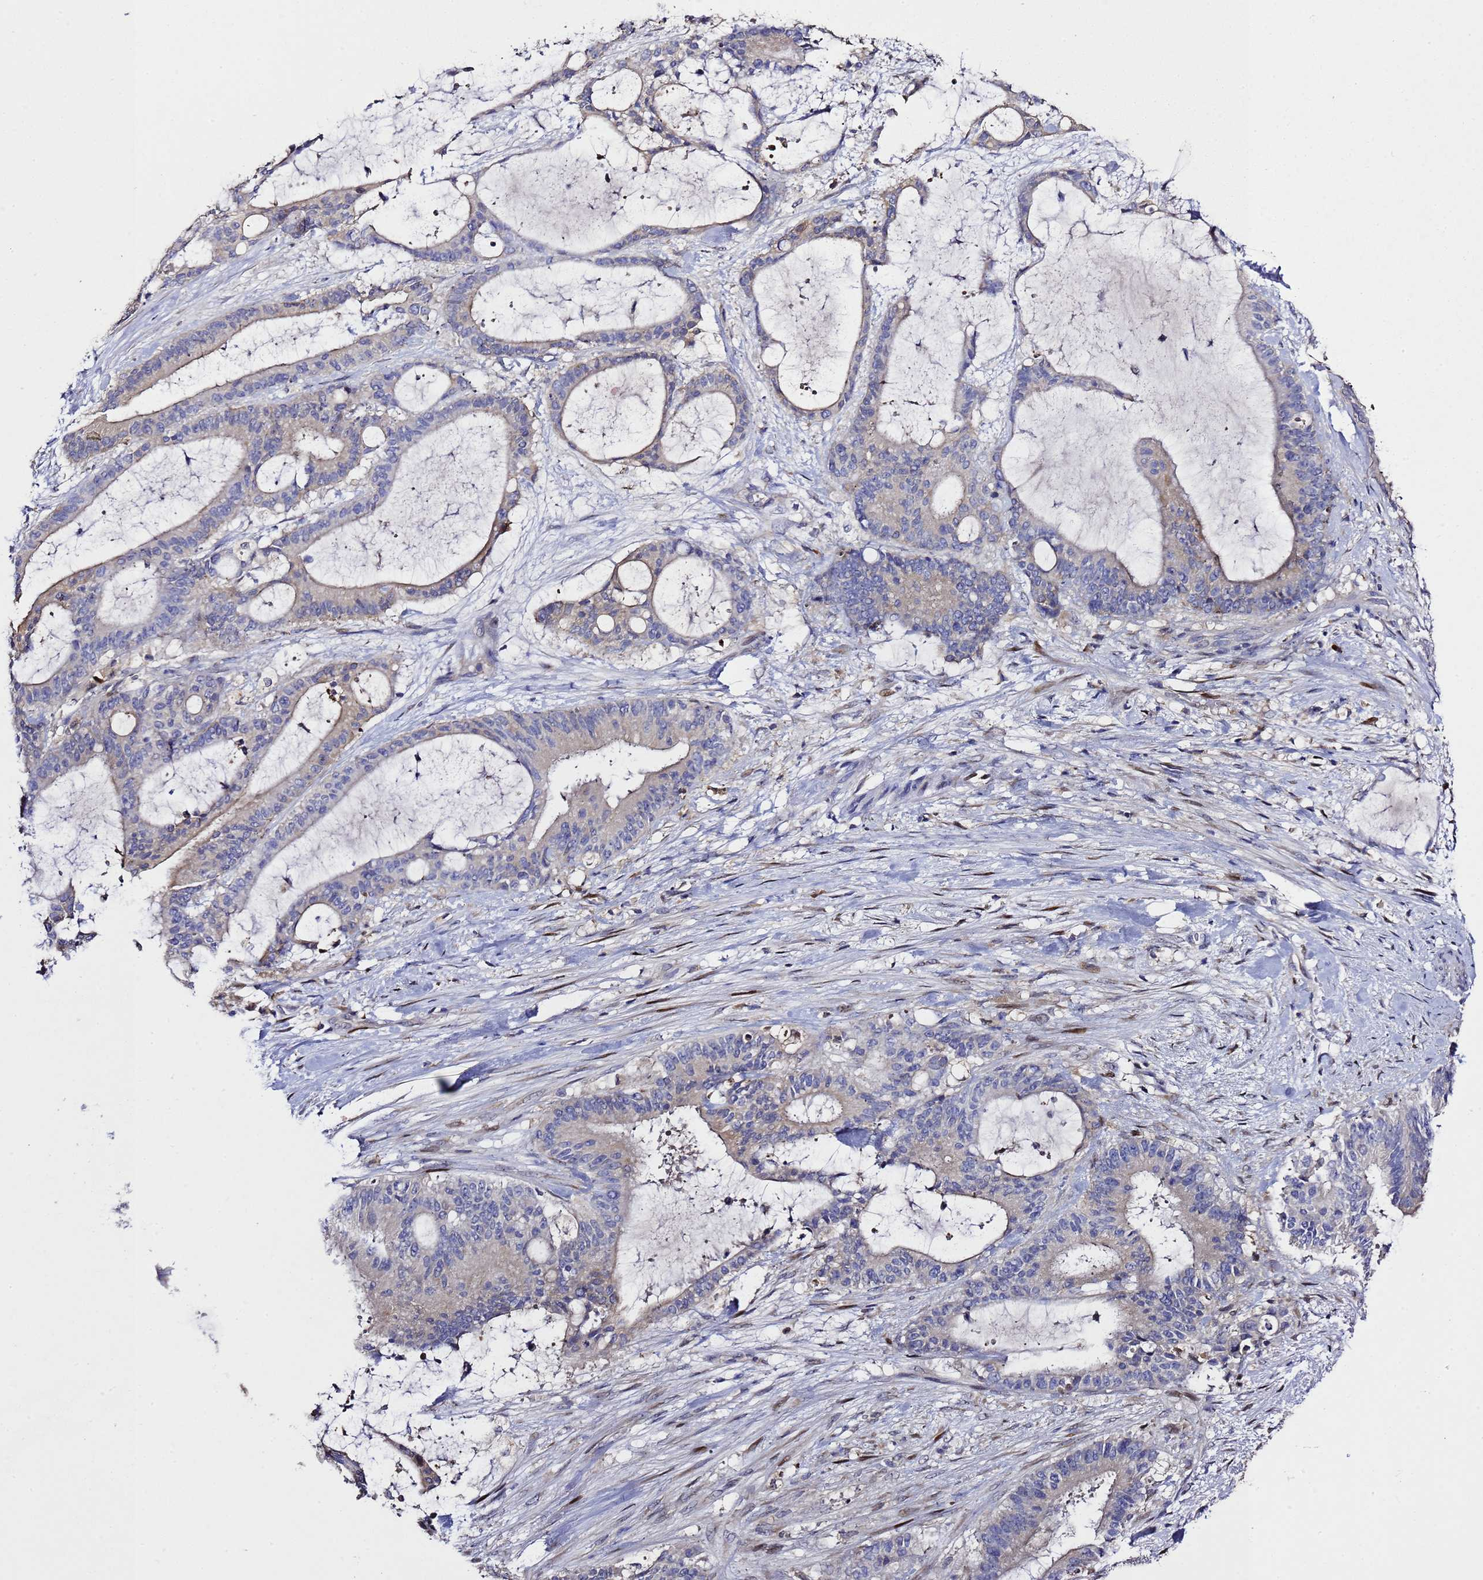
{"staining": {"intensity": "weak", "quantity": "<25%", "location": "cytoplasmic/membranous"}, "tissue": "liver cancer", "cell_type": "Tumor cells", "image_type": "cancer", "snomed": [{"axis": "morphology", "description": "Normal tissue, NOS"}, {"axis": "morphology", "description": "Cholangiocarcinoma"}, {"axis": "topography", "description": "Liver"}, {"axis": "topography", "description": "Peripheral nerve tissue"}], "caption": "Tumor cells show no significant protein positivity in liver cancer.", "gene": "ALG3", "patient": {"sex": "female", "age": 73}}